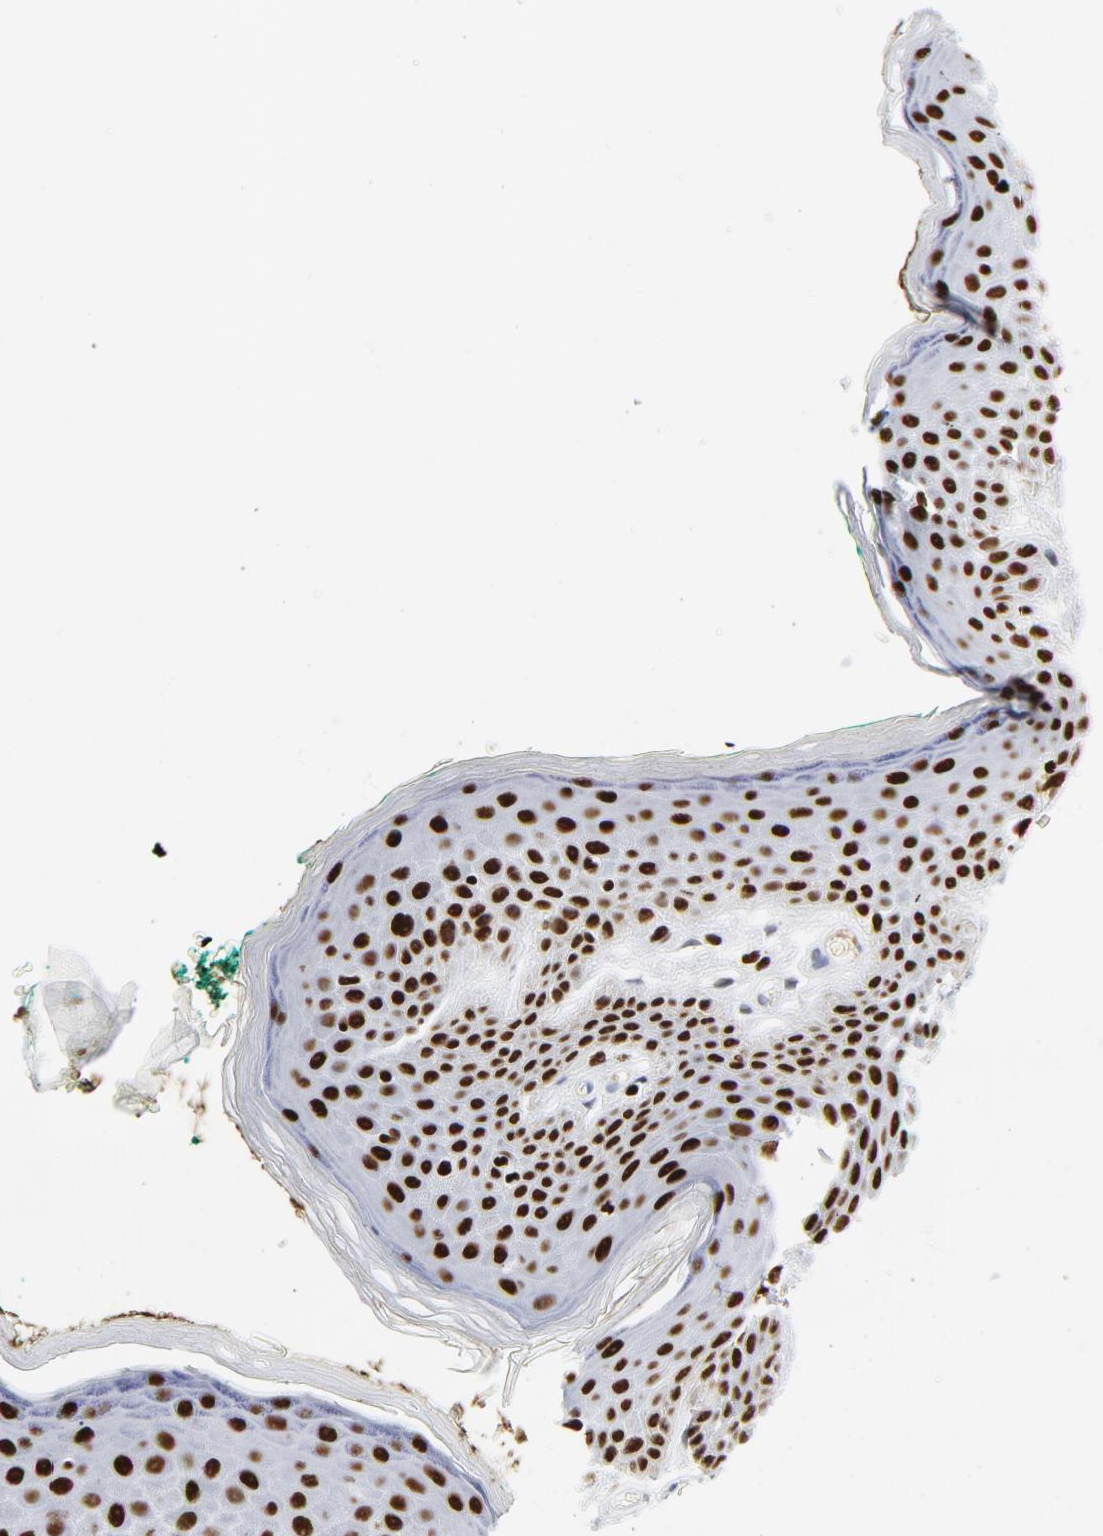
{"staining": {"intensity": "strong", "quantity": ">75%", "location": "nuclear"}, "tissue": "skin", "cell_type": "Epidermal cells", "image_type": "normal", "snomed": [{"axis": "morphology", "description": "Normal tissue, NOS"}, {"axis": "topography", "description": "Anal"}], "caption": "Skin stained with DAB immunohistochemistry (IHC) shows high levels of strong nuclear expression in approximately >75% of epidermal cells.", "gene": "SMARCC2", "patient": {"sex": "male", "age": 74}}